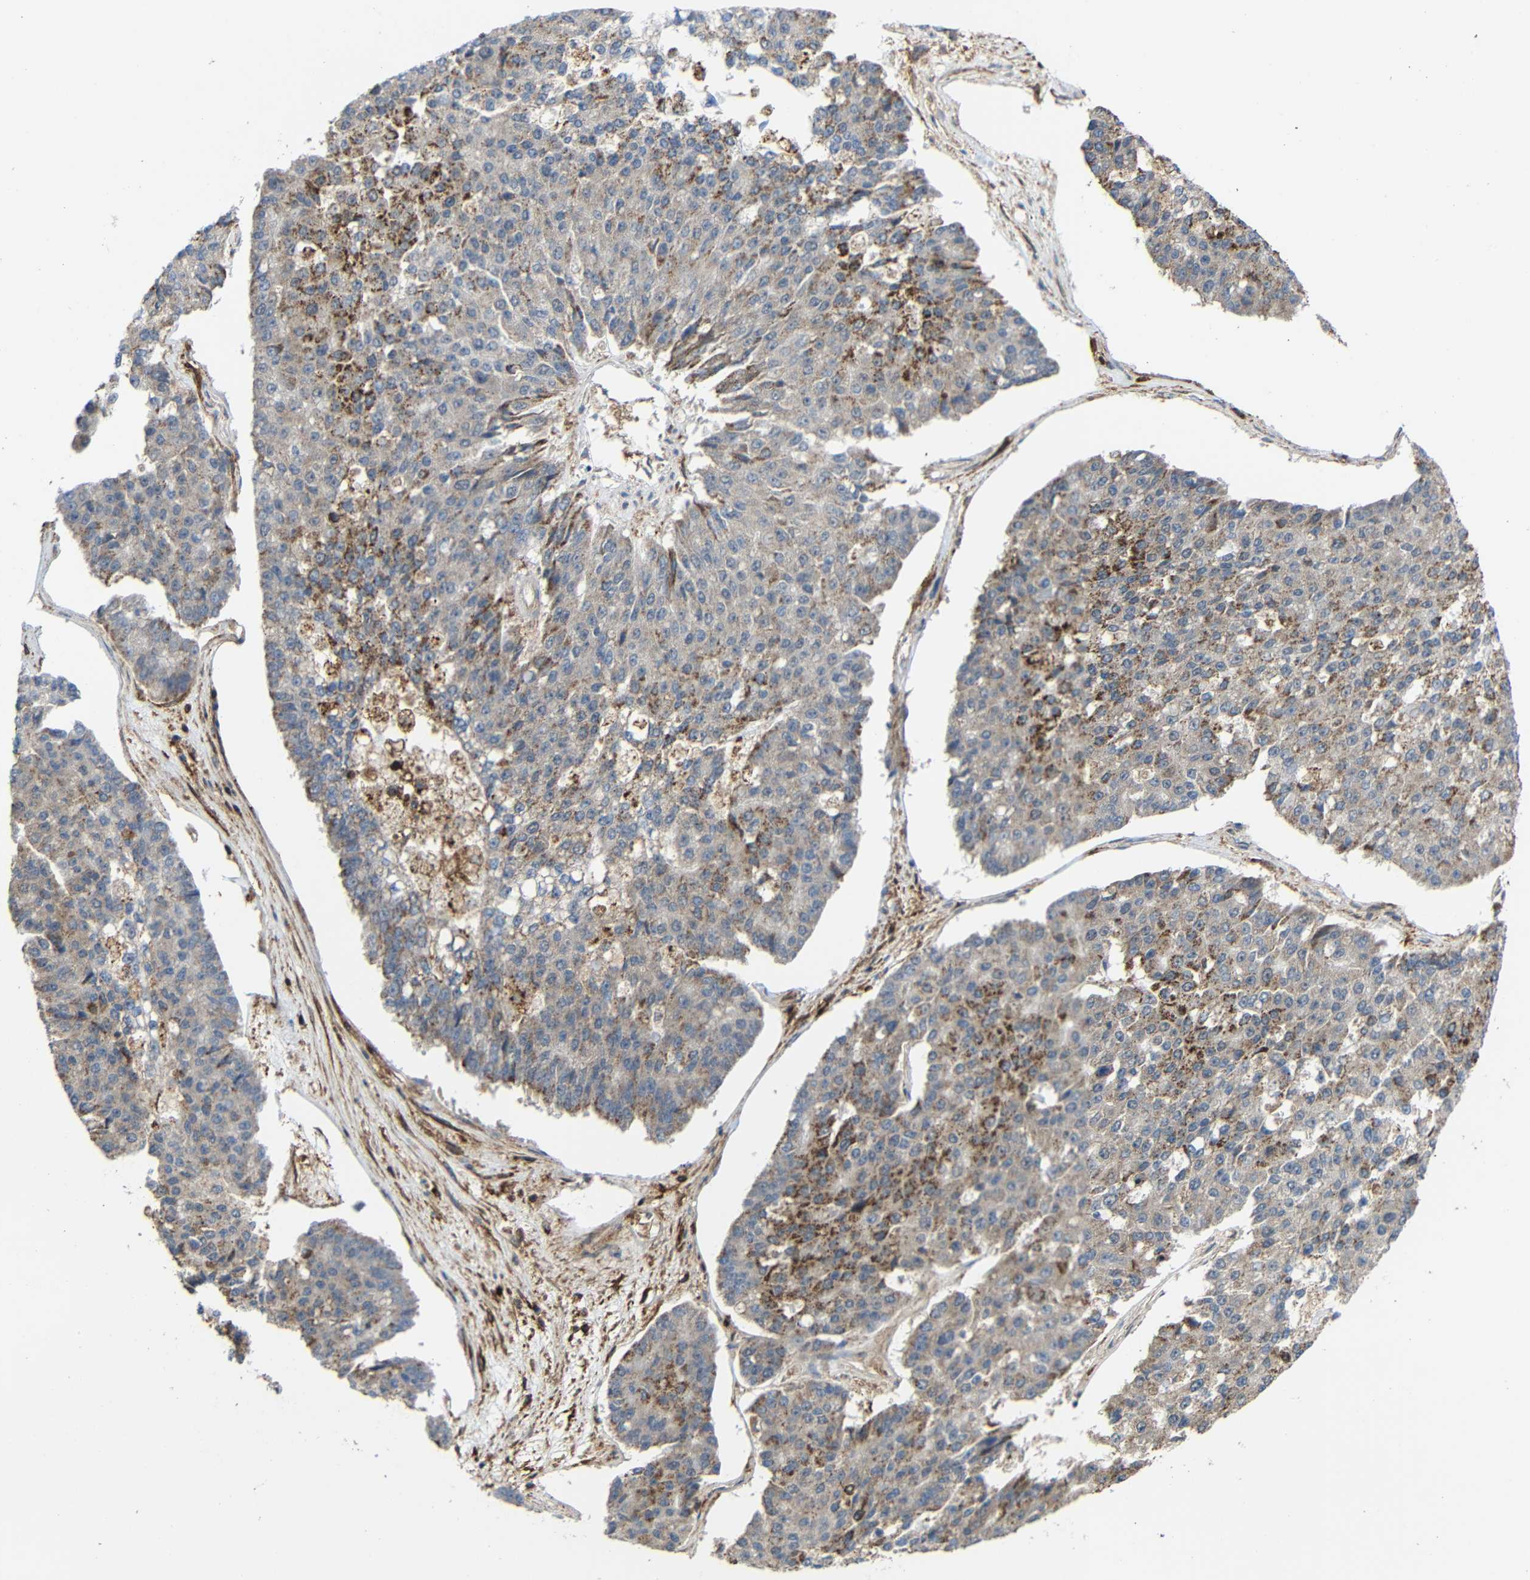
{"staining": {"intensity": "moderate", "quantity": "25%-75%", "location": "cytoplasmic/membranous"}, "tissue": "pancreatic cancer", "cell_type": "Tumor cells", "image_type": "cancer", "snomed": [{"axis": "morphology", "description": "Adenocarcinoma, NOS"}, {"axis": "topography", "description": "Pancreas"}], "caption": "This is a photomicrograph of immunohistochemistry staining of pancreatic cancer (adenocarcinoma), which shows moderate expression in the cytoplasmic/membranous of tumor cells.", "gene": "C1GALT1", "patient": {"sex": "male", "age": 50}}